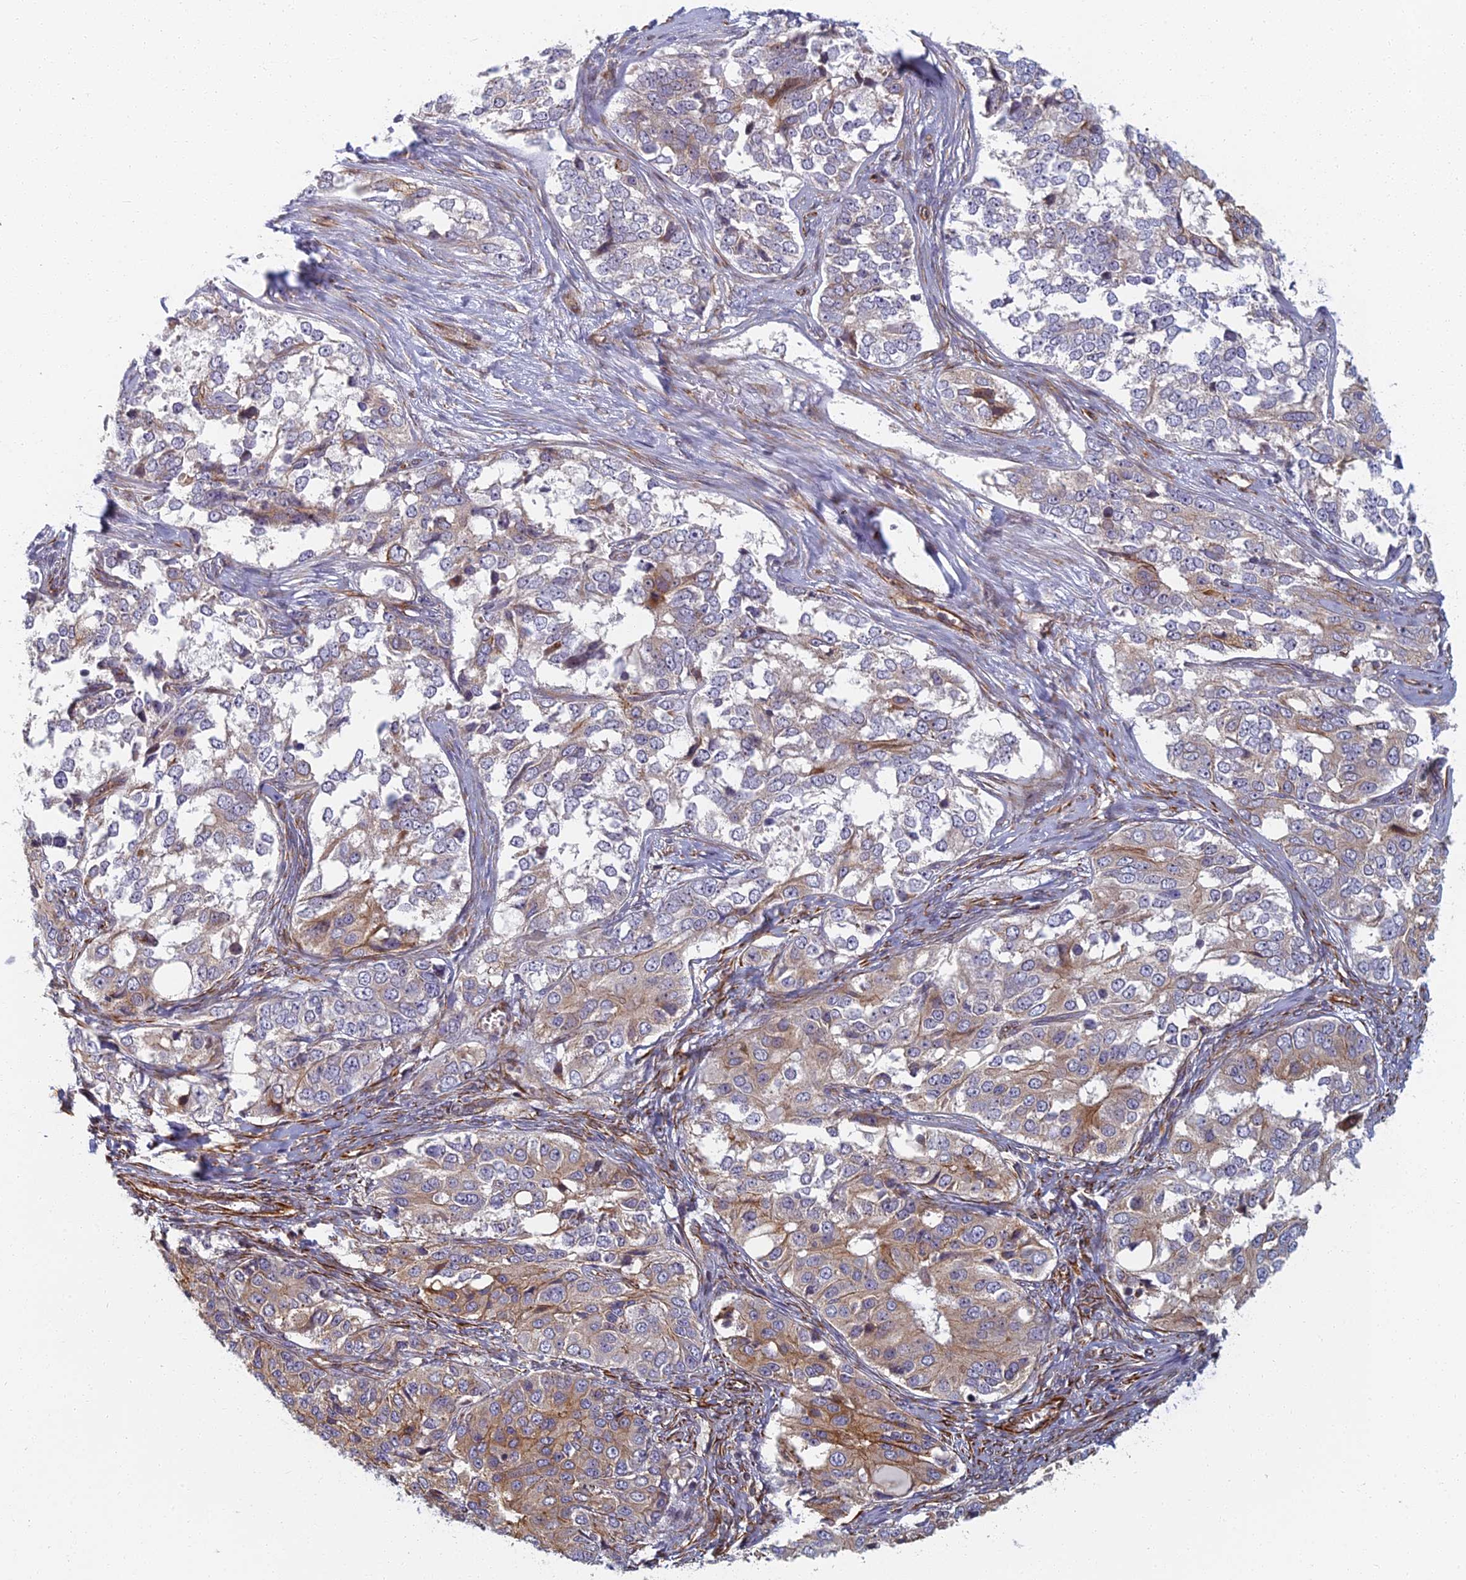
{"staining": {"intensity": "weak", "quantity": "<25%", "location": "cytoplasmic/membranous"}, "tissue": "ovarian cancer", "cell_type": "Tumor cells", "image_type": "cancer", "snomed": [{"axis": "morphology", "description": "Carcinoma, endometroid"}, {"axis": "topography", "description": "Ovary"}], "caption": "IHC image of human ovarian cancer stained for a protein (brown), which exhibits no expression in tumor cells. Brightfield microscopy of IHC stained with DAB (brown) and hematoxylin (blue), captured at high magnification.", "gene": "ABCB10", "patient": {"sex": "female", "age": 51}}